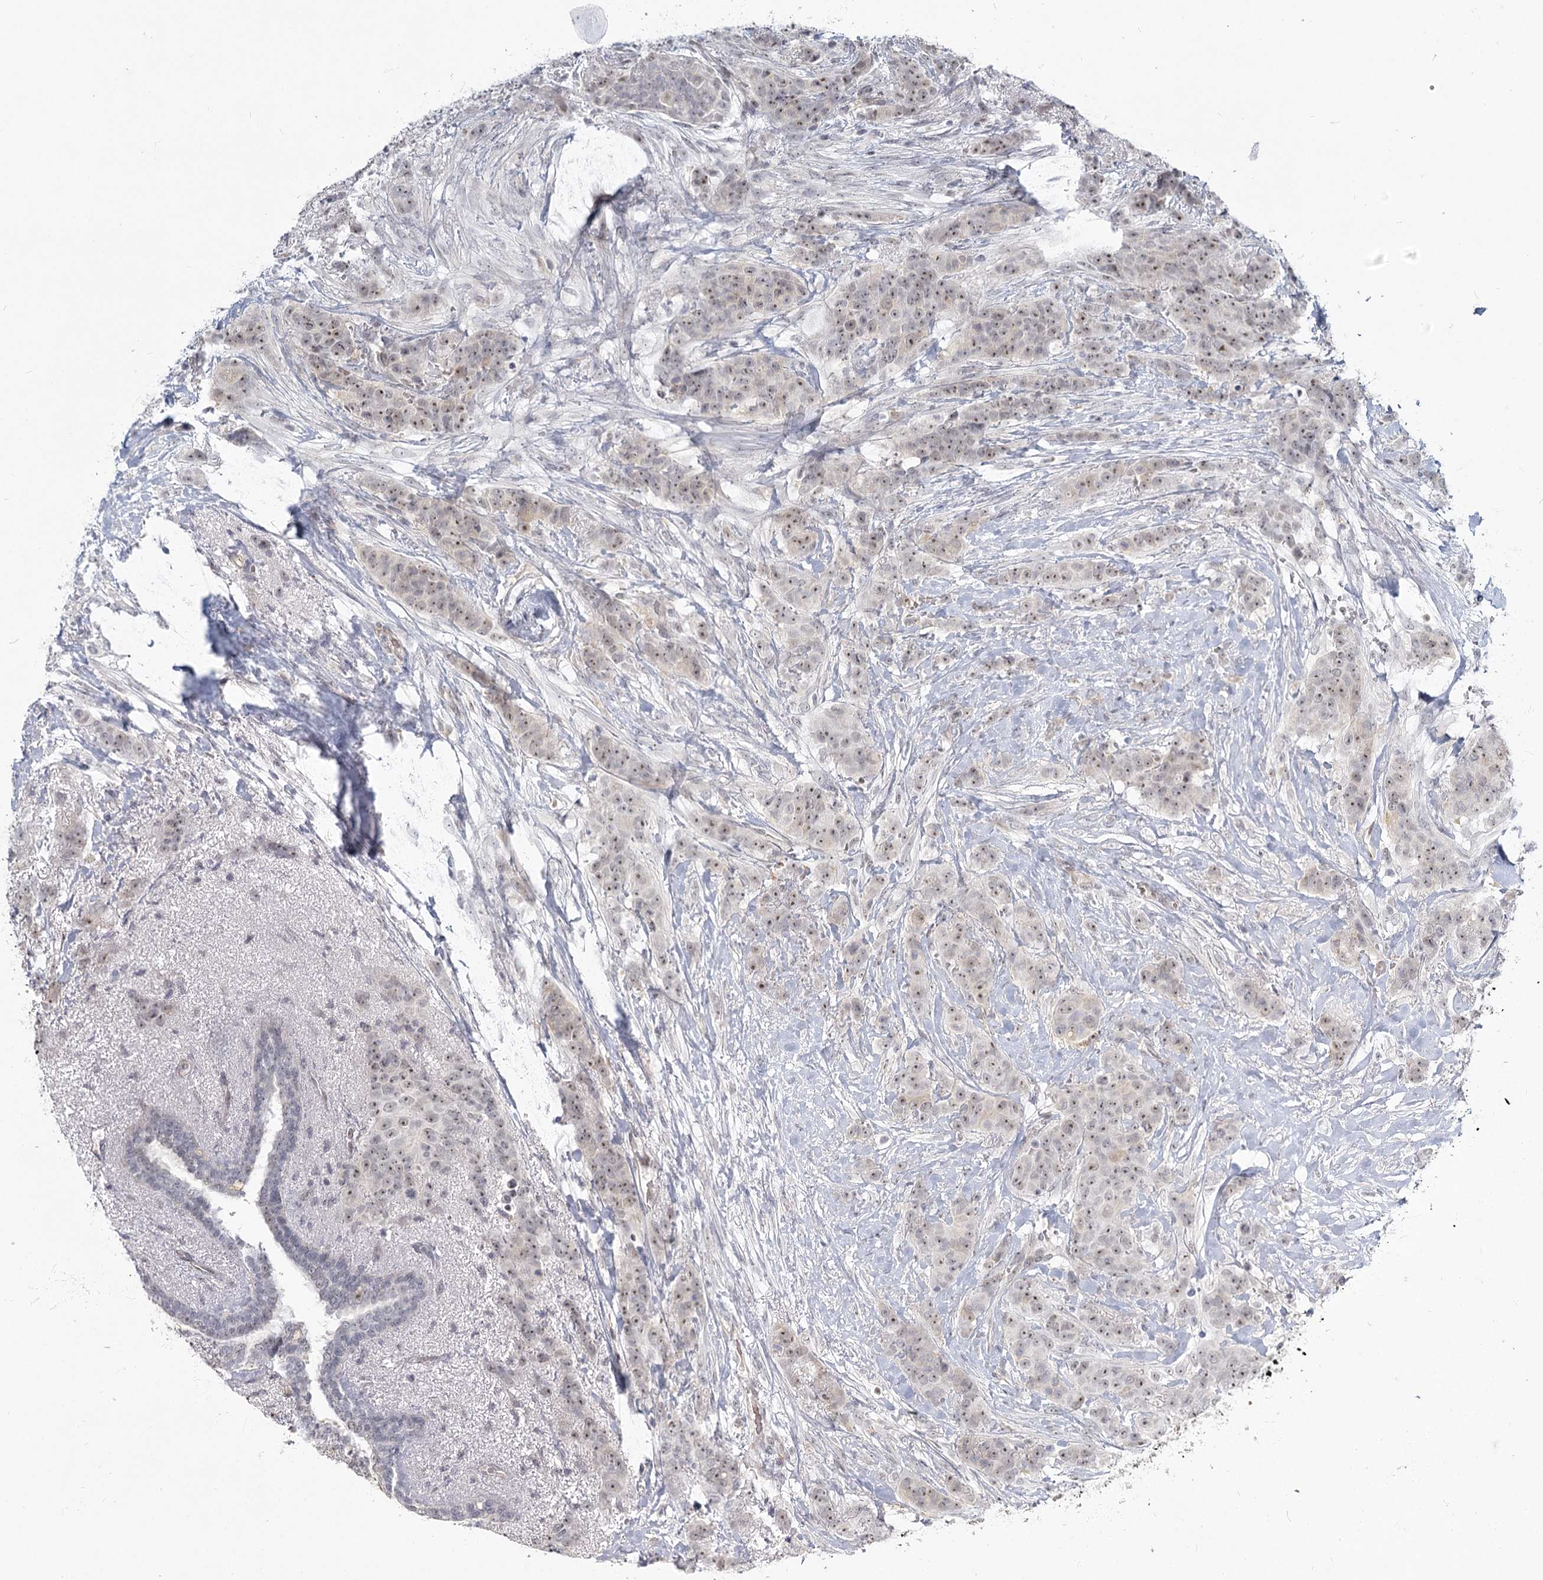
{"staining": {"intensity": "weak", "quantity": ">75%", "location": "nuclear"}, "tissue": "breast cancer", "cell_type": "Tumor cells", "image_type": "cancer", "snomed": [{"axis": "morphology", "description": "Duct carcinoma"}, {"axis": "topography", "description": "Breast"}], "caption": "Breast cancer was stained to show a protein in brown. There is low levels of weak nuclear staining in approximately >75% of tumor cells.", "gene": "EXOSC7", "patient": {"sex": "female", "age": 40}}